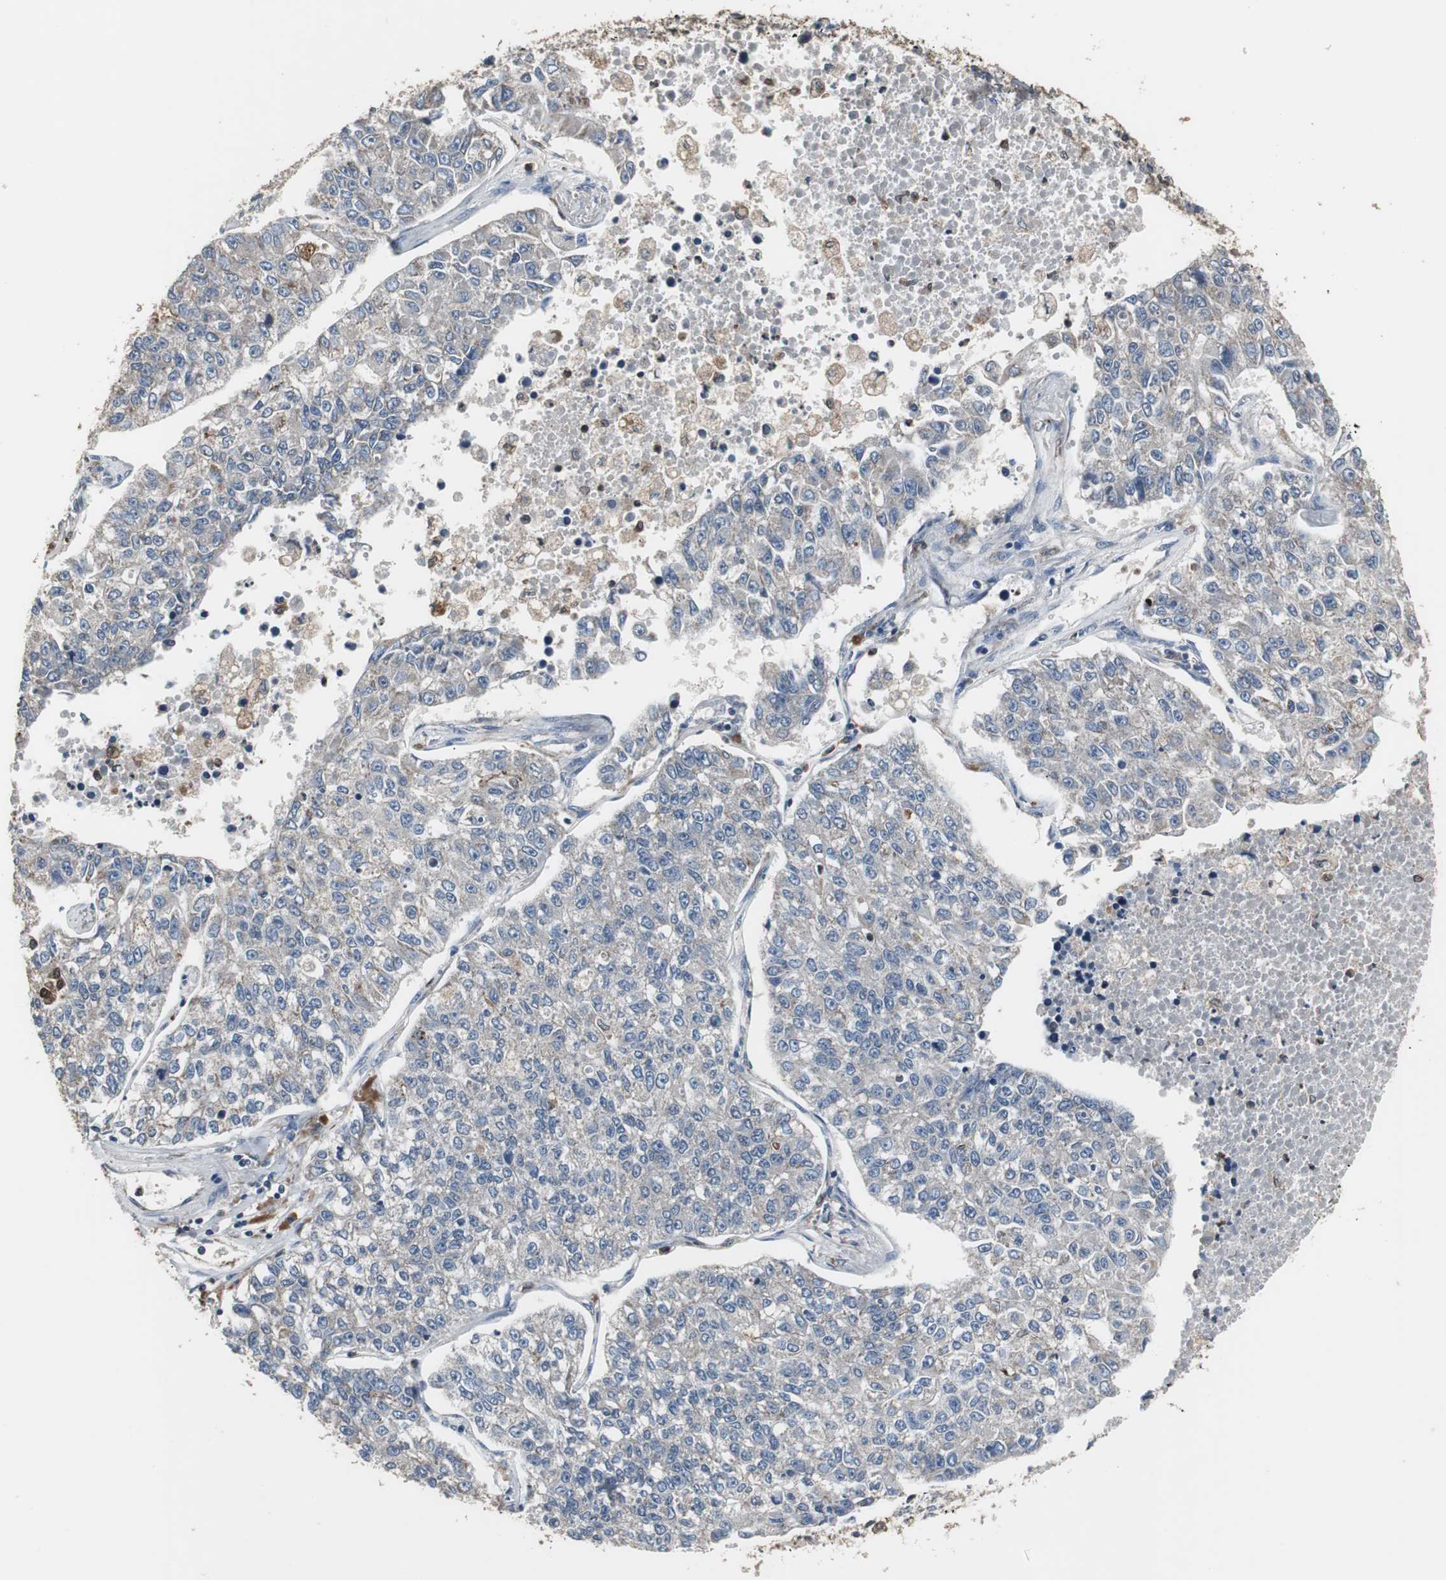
{"staining": {"intensity": "weak", "quantity": "<25%", "location": "cytoplasmic/membranous"}, "tissue": "lung cancer", "cell_type": "Tumor cells", "image_type": "cancer", "snomed": [{"axis": "morphology", "description": "Adenocarcinoma, NOS"}, {"axis": "topography", "description": "Lung"}], "caption": "IHC histopathology image of neoplastic tissue: adenocarcinoma (lung) stained with DAB (3,3'-diaminobenzidine) demonstrates no significant protein staining in tumor cells.", "gene": "NCF2", "patient": {"sex": "male", "age": 49}}